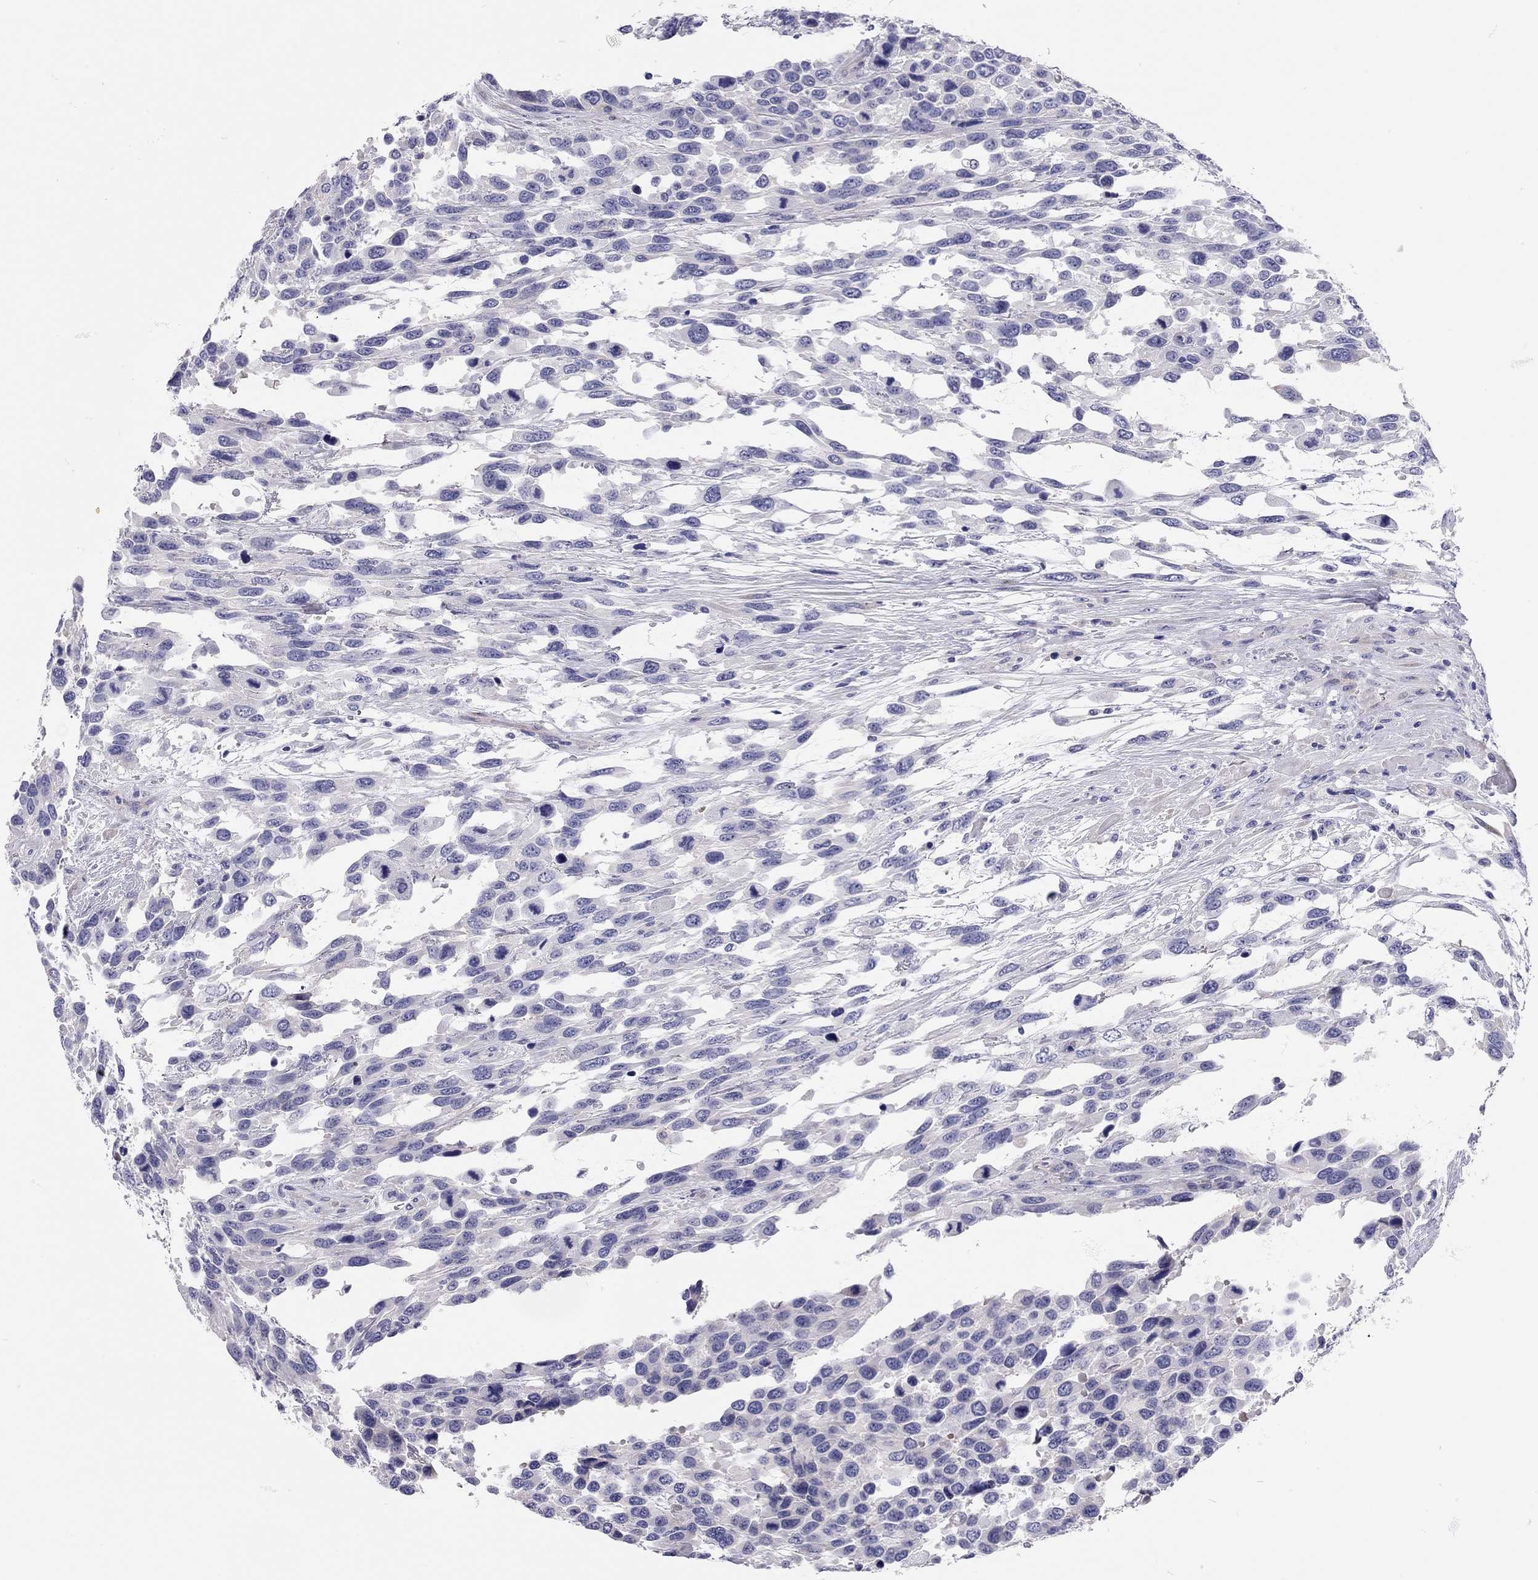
{"staining": {"intensity": "negative", "quantity": "none", "location": "none"}, "tissue": "urothelial cancer", "cell_type": "Tumor cells", "image_type": "cancer", "snomed": [{"axis": "morphology", "description": "Urothelial carcinoma, High grade"}, {"axis": "topography", "description": "Urinary bladder"}], "caption": "Tumor cells show no significant expression in urothelial cancer.", "gene": "SCARB1", "patient": {"sex": "female", "age": 70}}